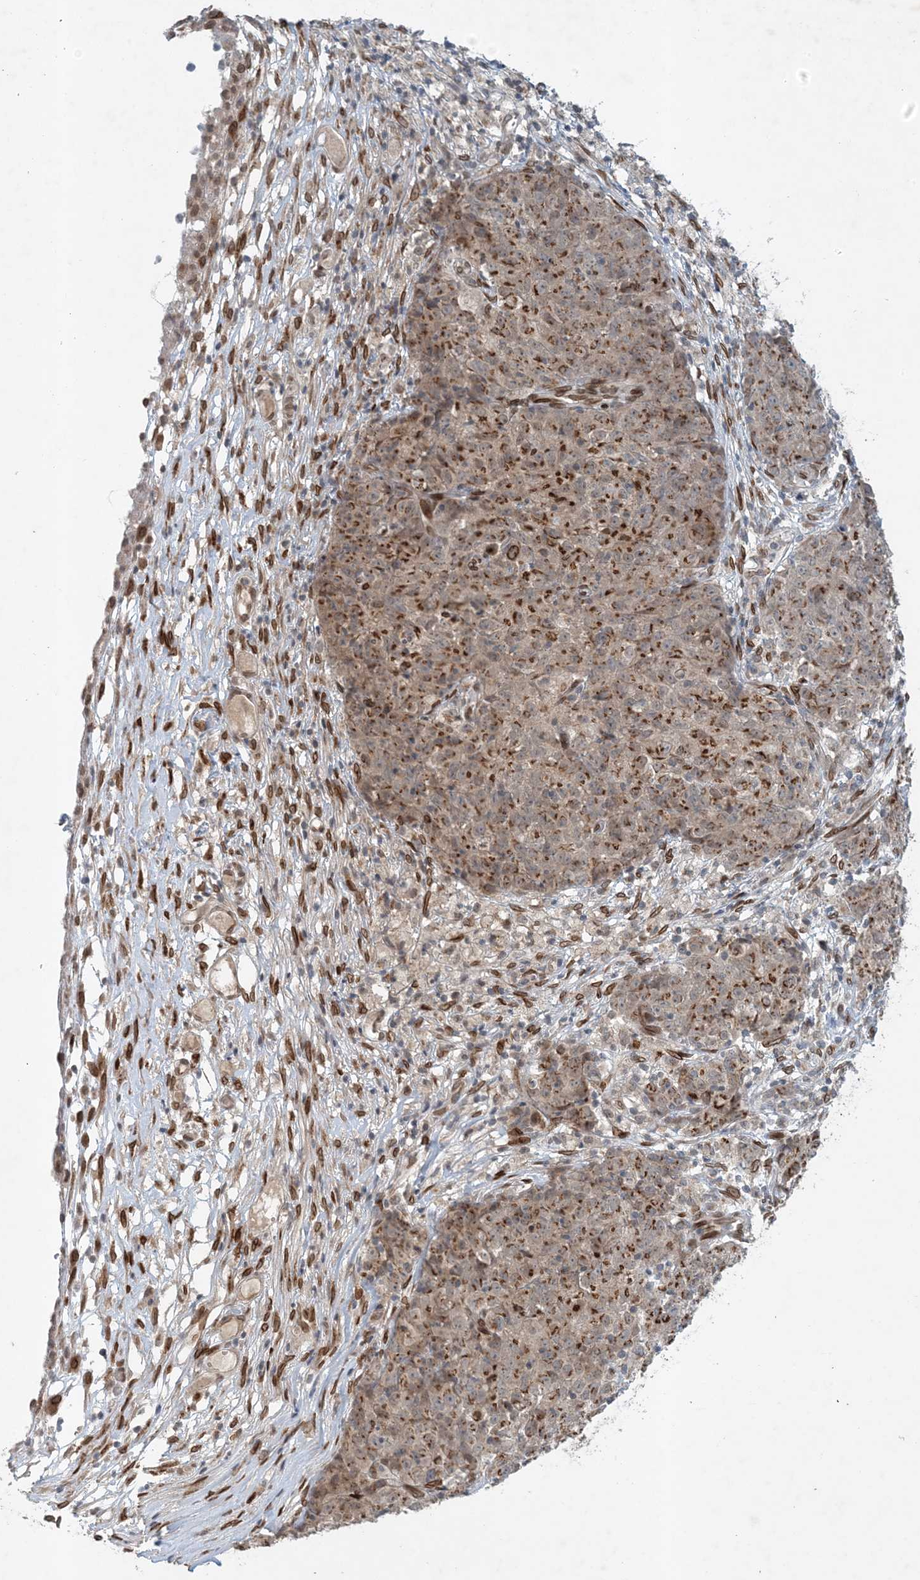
{"staining": {"intensity": "strong", "quantity": "25%-75%", "location": "cytoplasmic/membranous"}, "tissue": "ovarian cancer", "cell_type": "Tumor cells", "image_type": "cancer", "snomed": [{"axis": "morphology", "description": "Carcinoma, endometroid"}, {"axis": "topography", "description": "Ovary"}], "caption": "A brown stain highlights strong cytoplasmic/membranous staining of a protein in human ovarian cancer (endometroid carcinoma) tumor cells.", "gene": "SLC35A2", "patient": {"sex": "female", "age": 42}}